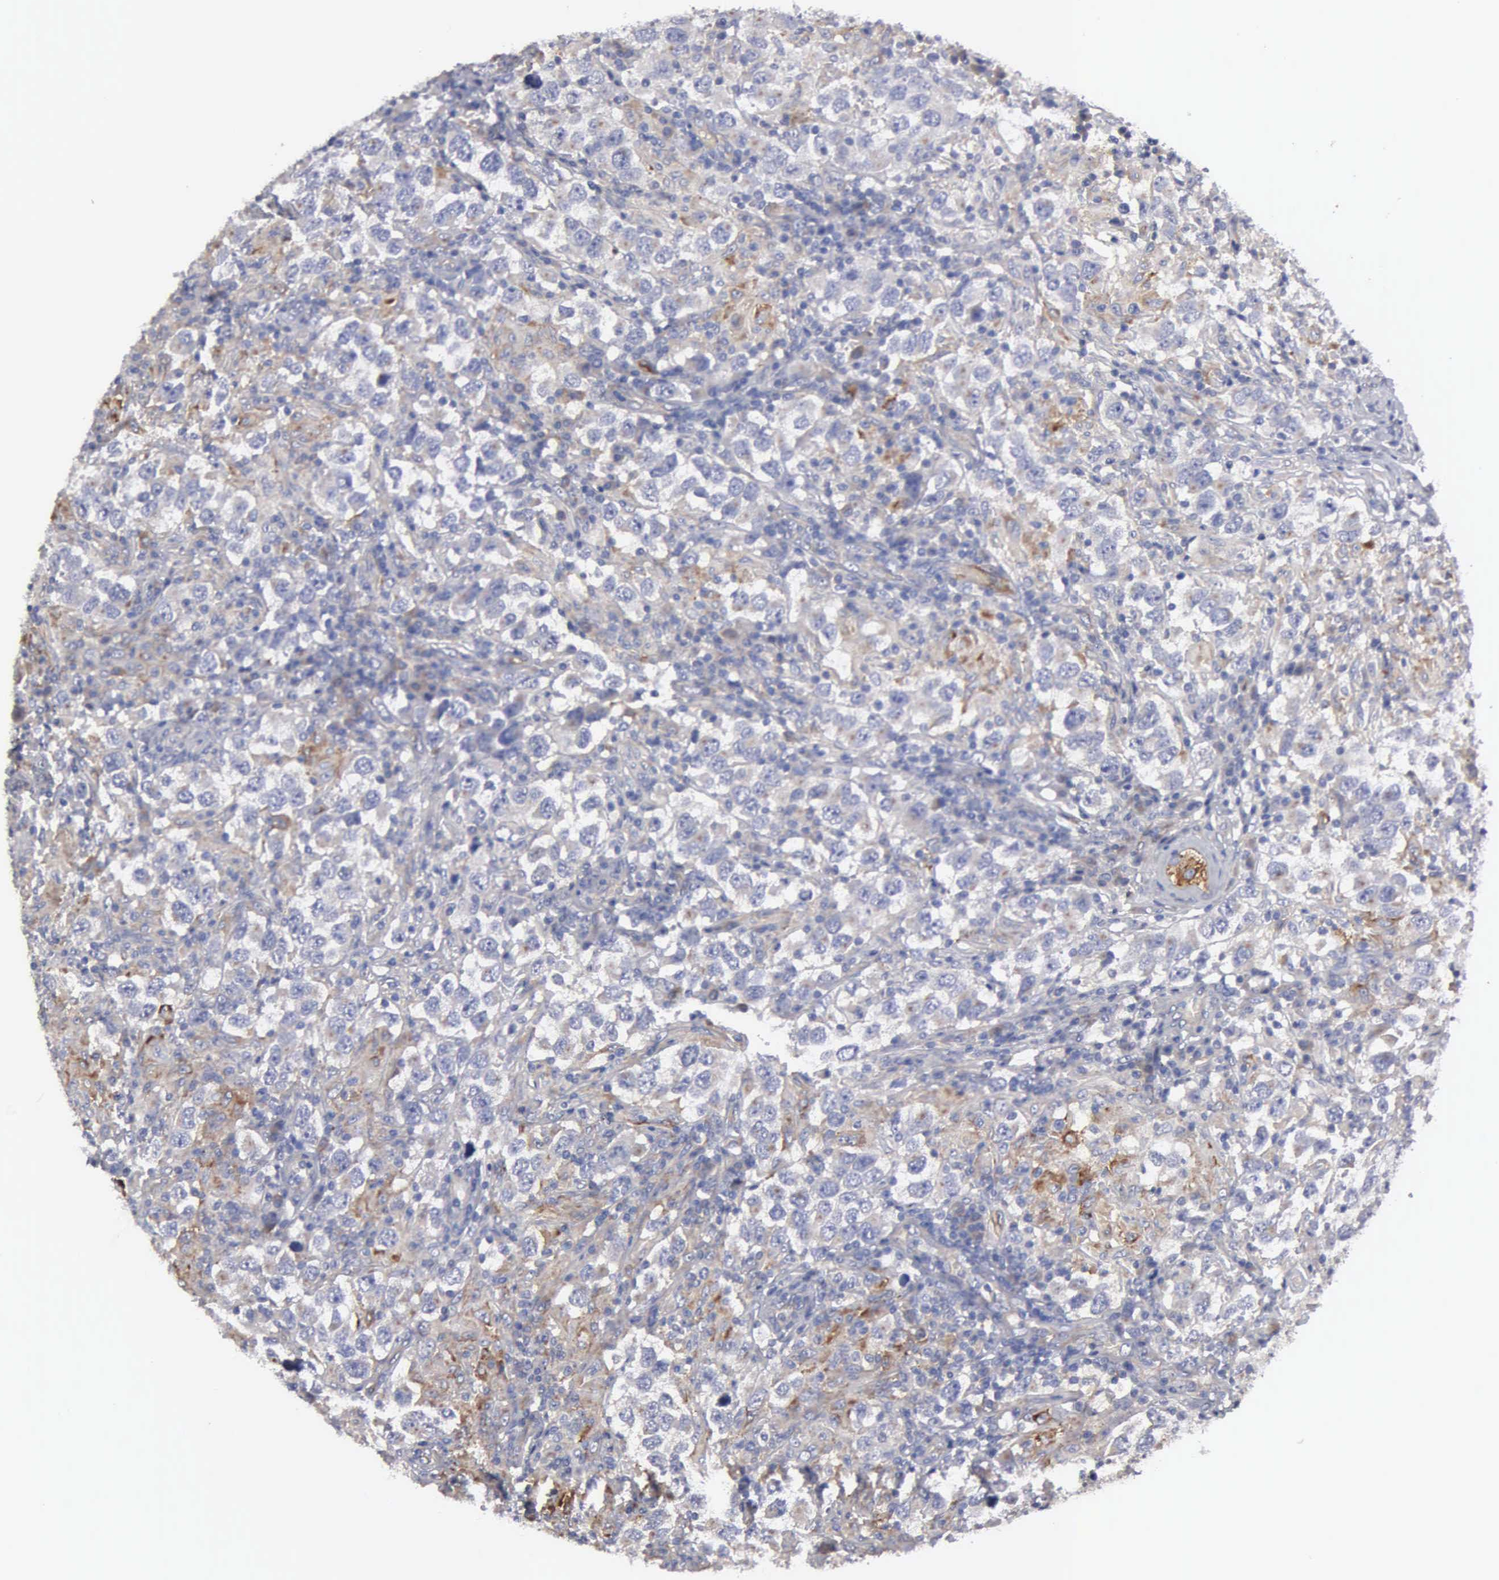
{"staining": {"intensity": "weak", "quantity": "<25%", "location": "cytoplasmic/membranous"}, "tissue": "testis cancer", "cell_type": "Tumor cells", "image_type": "cancer", "snomed": [{"axis": "morphology", "description": "Carcinoma, Embryonal, NOS"}, {"axis": "topography", "description": "Testis"}], "caption": "Tumor cells are negative for protein expression in human testis cancer. (DAB immunohistochemistry (IHC) with hematoxylin counter stain).", "gene": "RDX", "patient": {"sex": "male", "age": 21}}